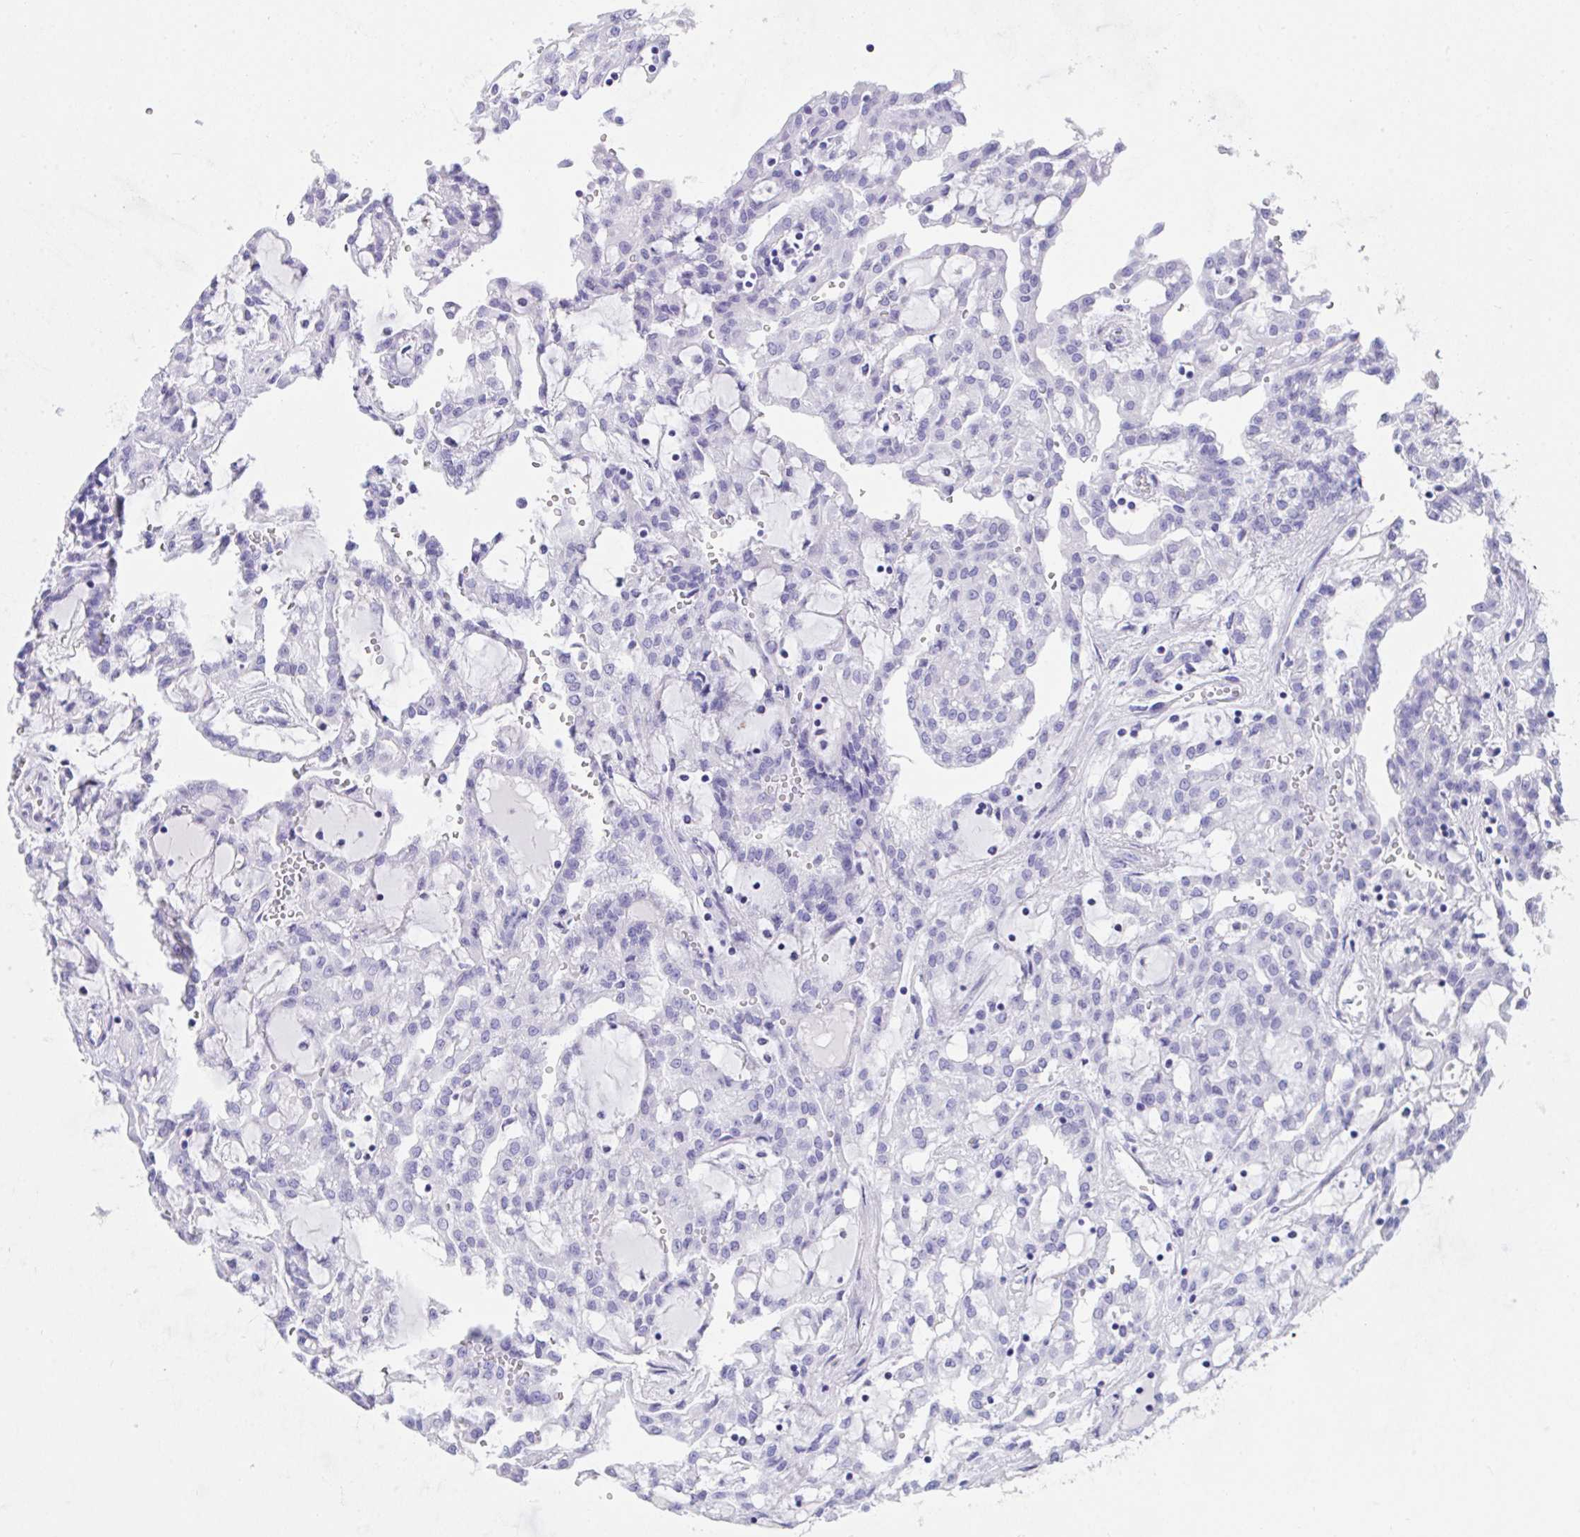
{"staining": {"intensity": "negative", "quantity": "none", "location": "none"}, "tissue": "renal cancer", "cell_type": "Tumor cells", "image_type": "cancer", "snomed": [{"axis": "morphology", "description": "Adenocarcinoma, NOS"}, {"axis": "topography", "description": "Kidney"}], "caption": "Tumor cells show no significant expression in renal adenocarcinoma. Nuclei are stained in blue.", "gene": "AKR1D1", "patient": {"sex": "male", "age": 63}}